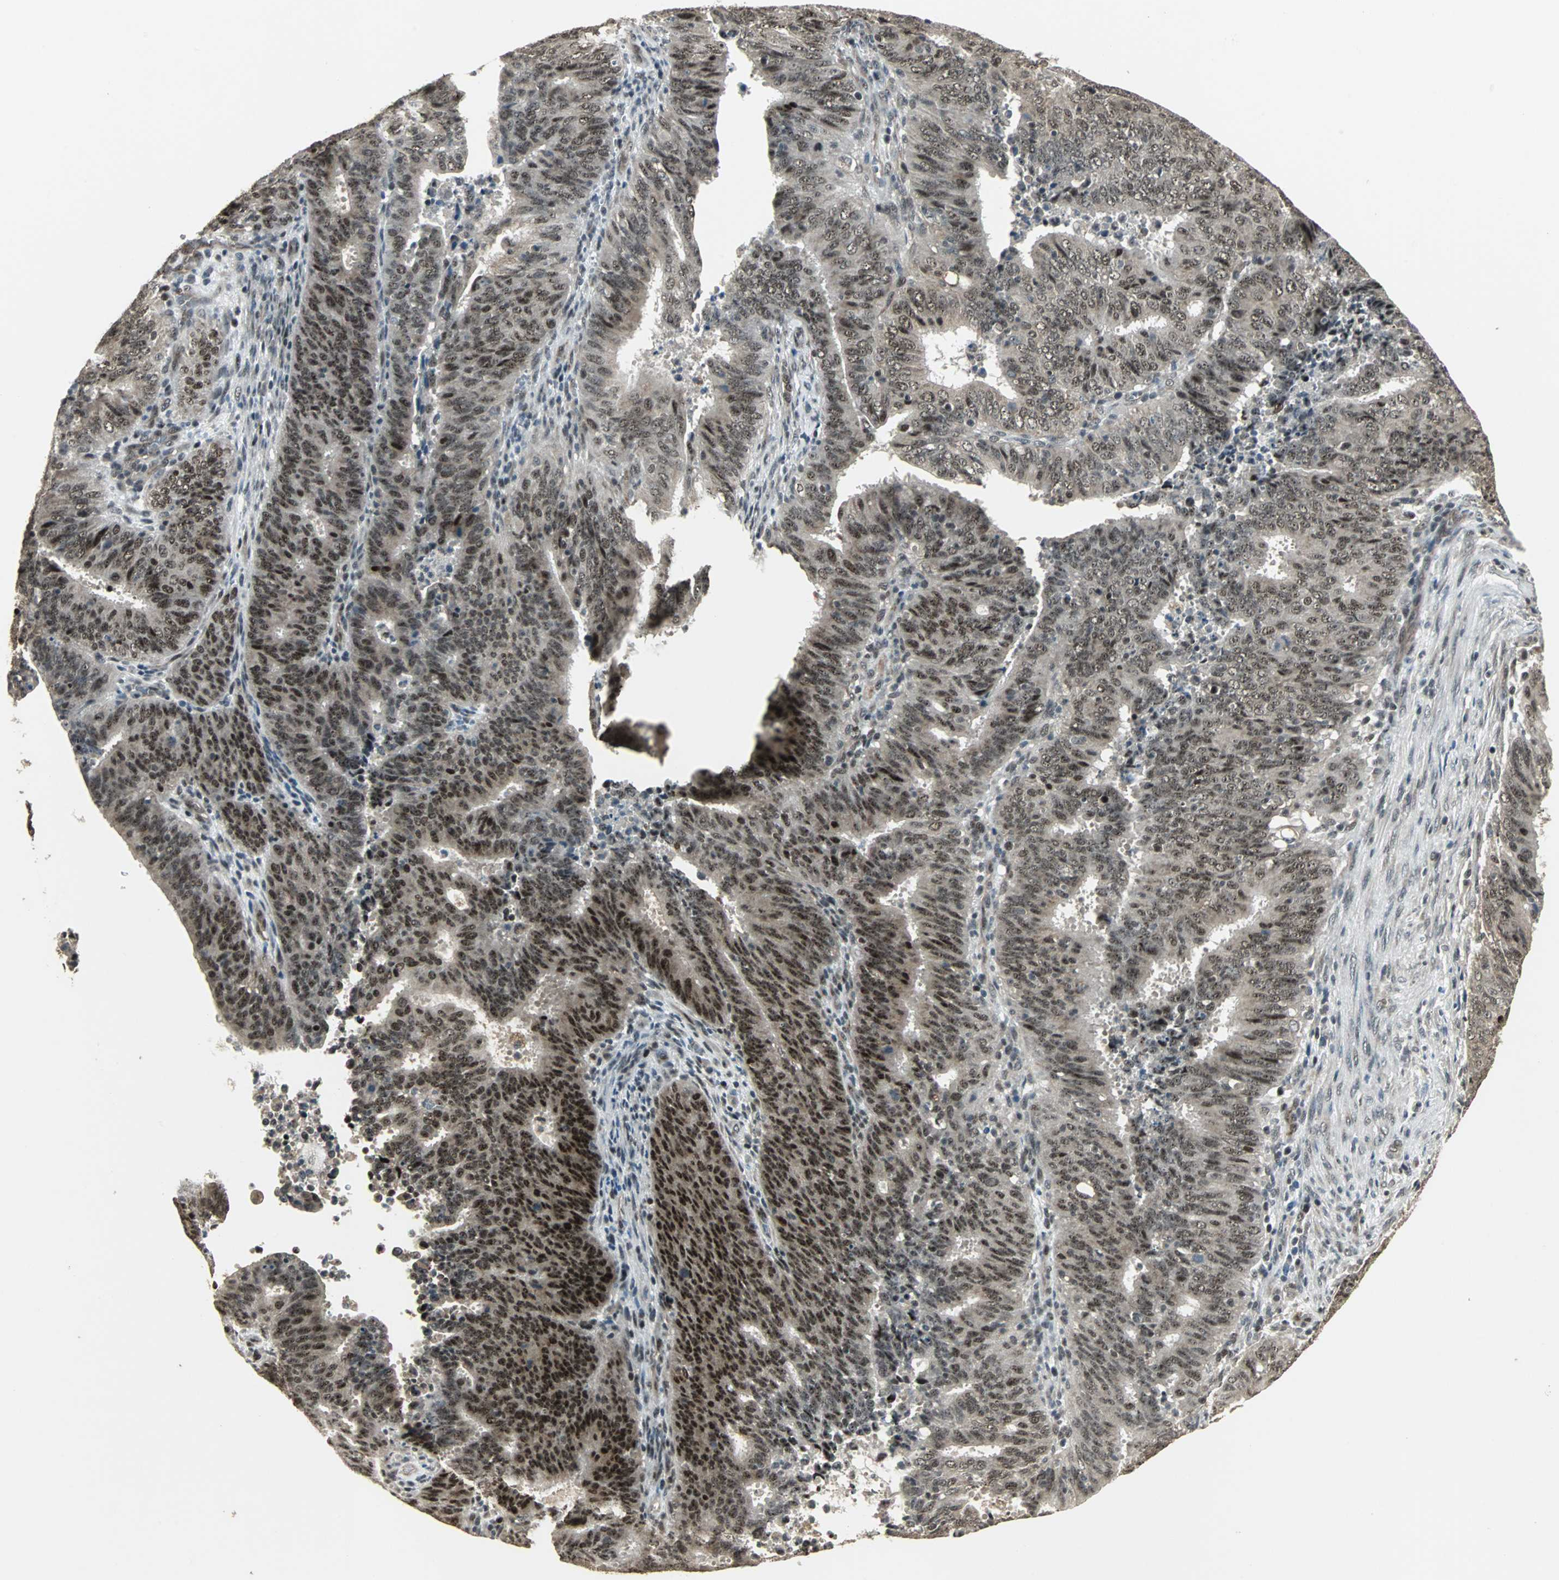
{"staining": {"intensity": "strong", "quantity": ">75%", "location": "nuclear"}, "tissue": "cervical cancer", "cell_type": "Tumor cells", "image_type": "cancer", "snomed": [{"axis": "morphology", "description": "Adenocarcinoma, NOS"}, {"axis": "topography", "description": "Cervix"}], "caption": "A brown stain shows strong nuclear positivity of a protein in human adenocarcinoma (cervical) tumor cells.", "gene": "MED4", "patient": {"sex": "female", "age": 44}}